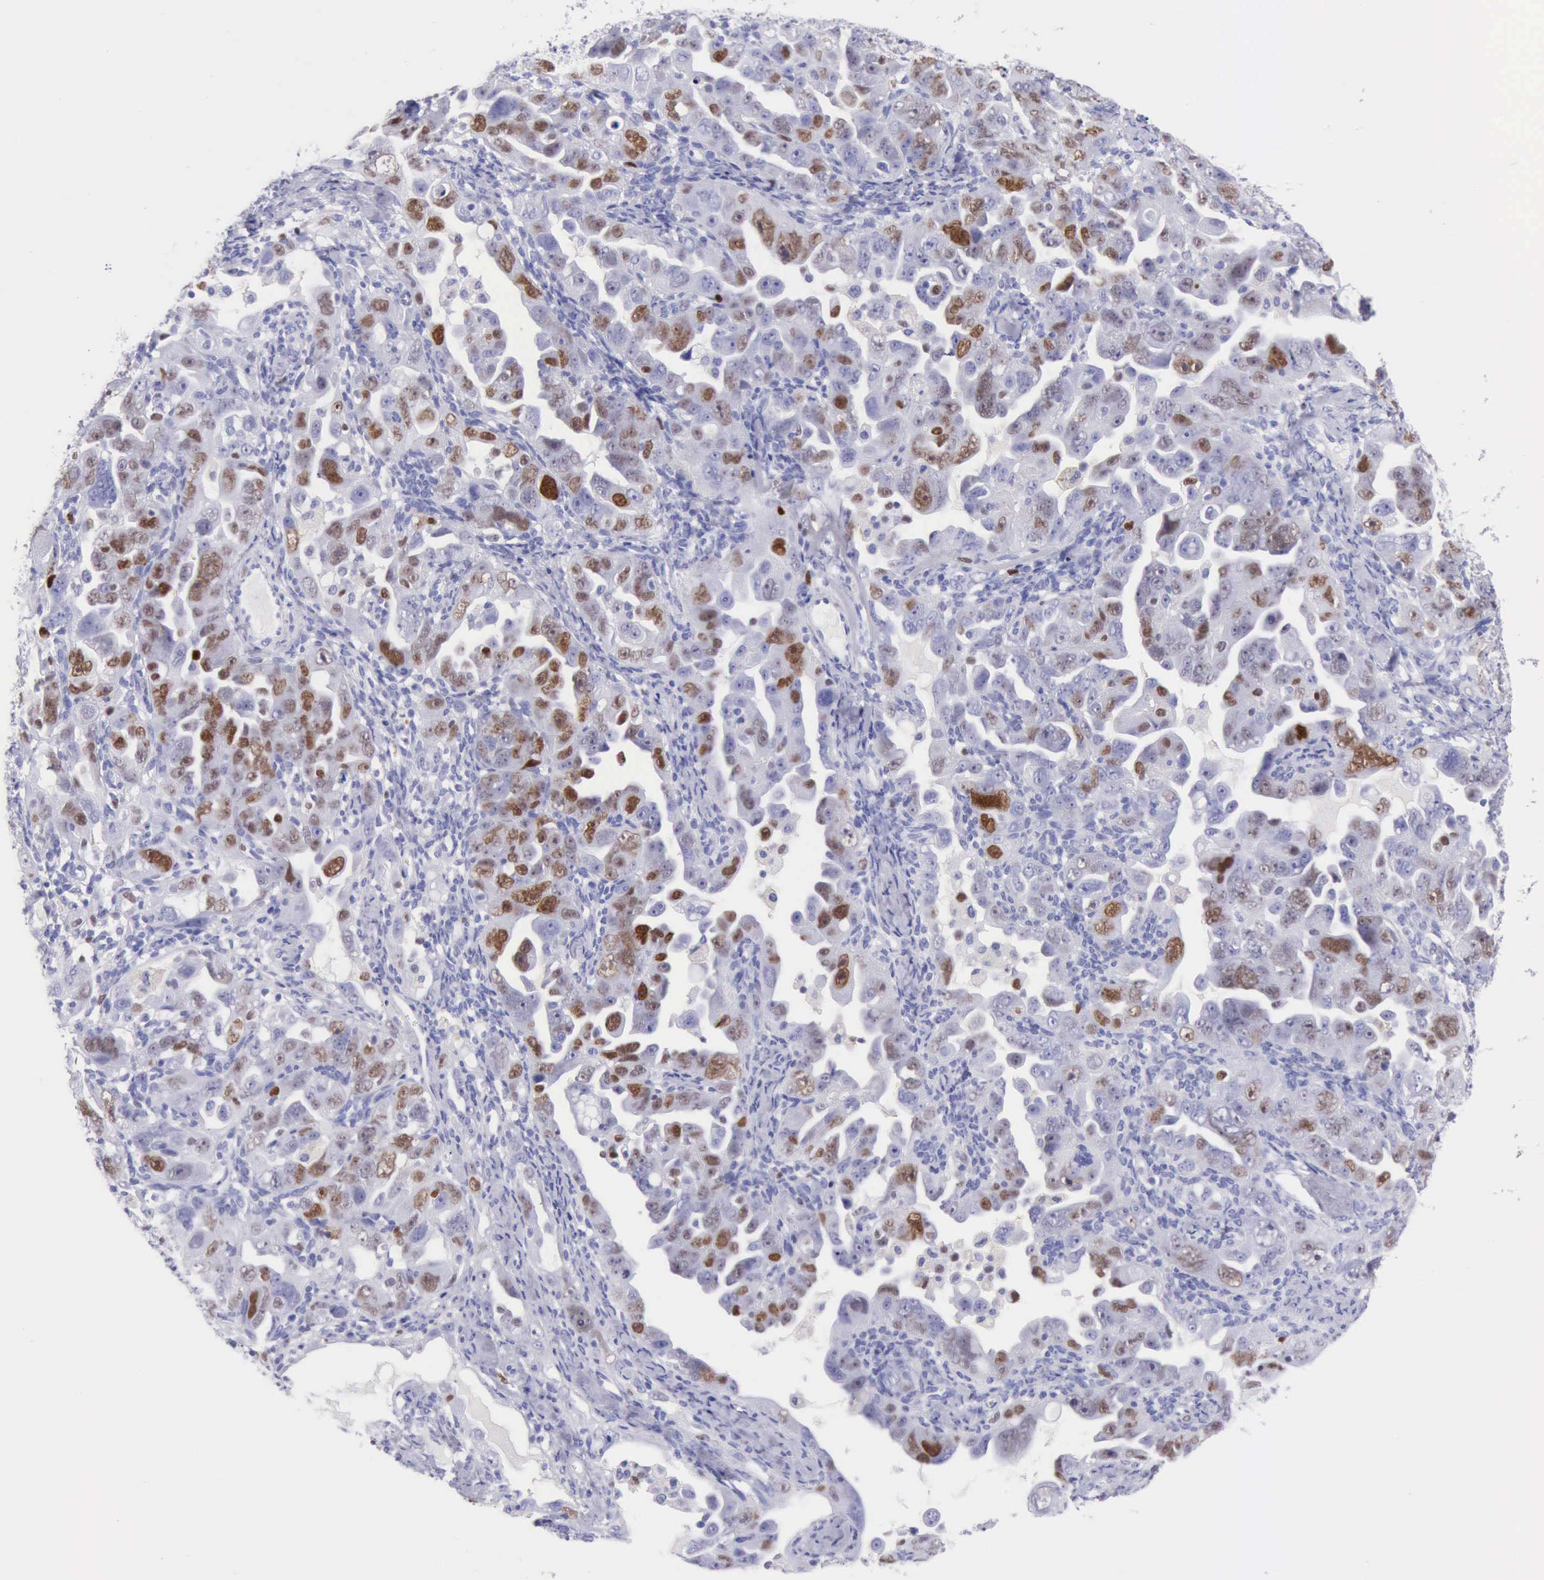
{"staining": {"intensity": "moderate", "quantity": "25%-75%", "location": "nuclear"}, "tissue": "ovarian cancer", "cell_type": "Tumor cells", "image_type": "cancer", "snomed": [{"axis": "morphology", "description": "Cystadenocarcinoma, serous, NOS"}, {"axis": "topography", "description": "Ovary"}], "caption": "The histopathology image demonstrates staining of serous cystadenocarcinoma (ovarian), revealing moderate nuclear protein staining (brown color) within tumor cells. Immunohistochemistry (ihc) stains the protein in brown and the nuclei are stained blue.", "gene": "MCM2", "patient": {"sex": "female", "age": 66}}